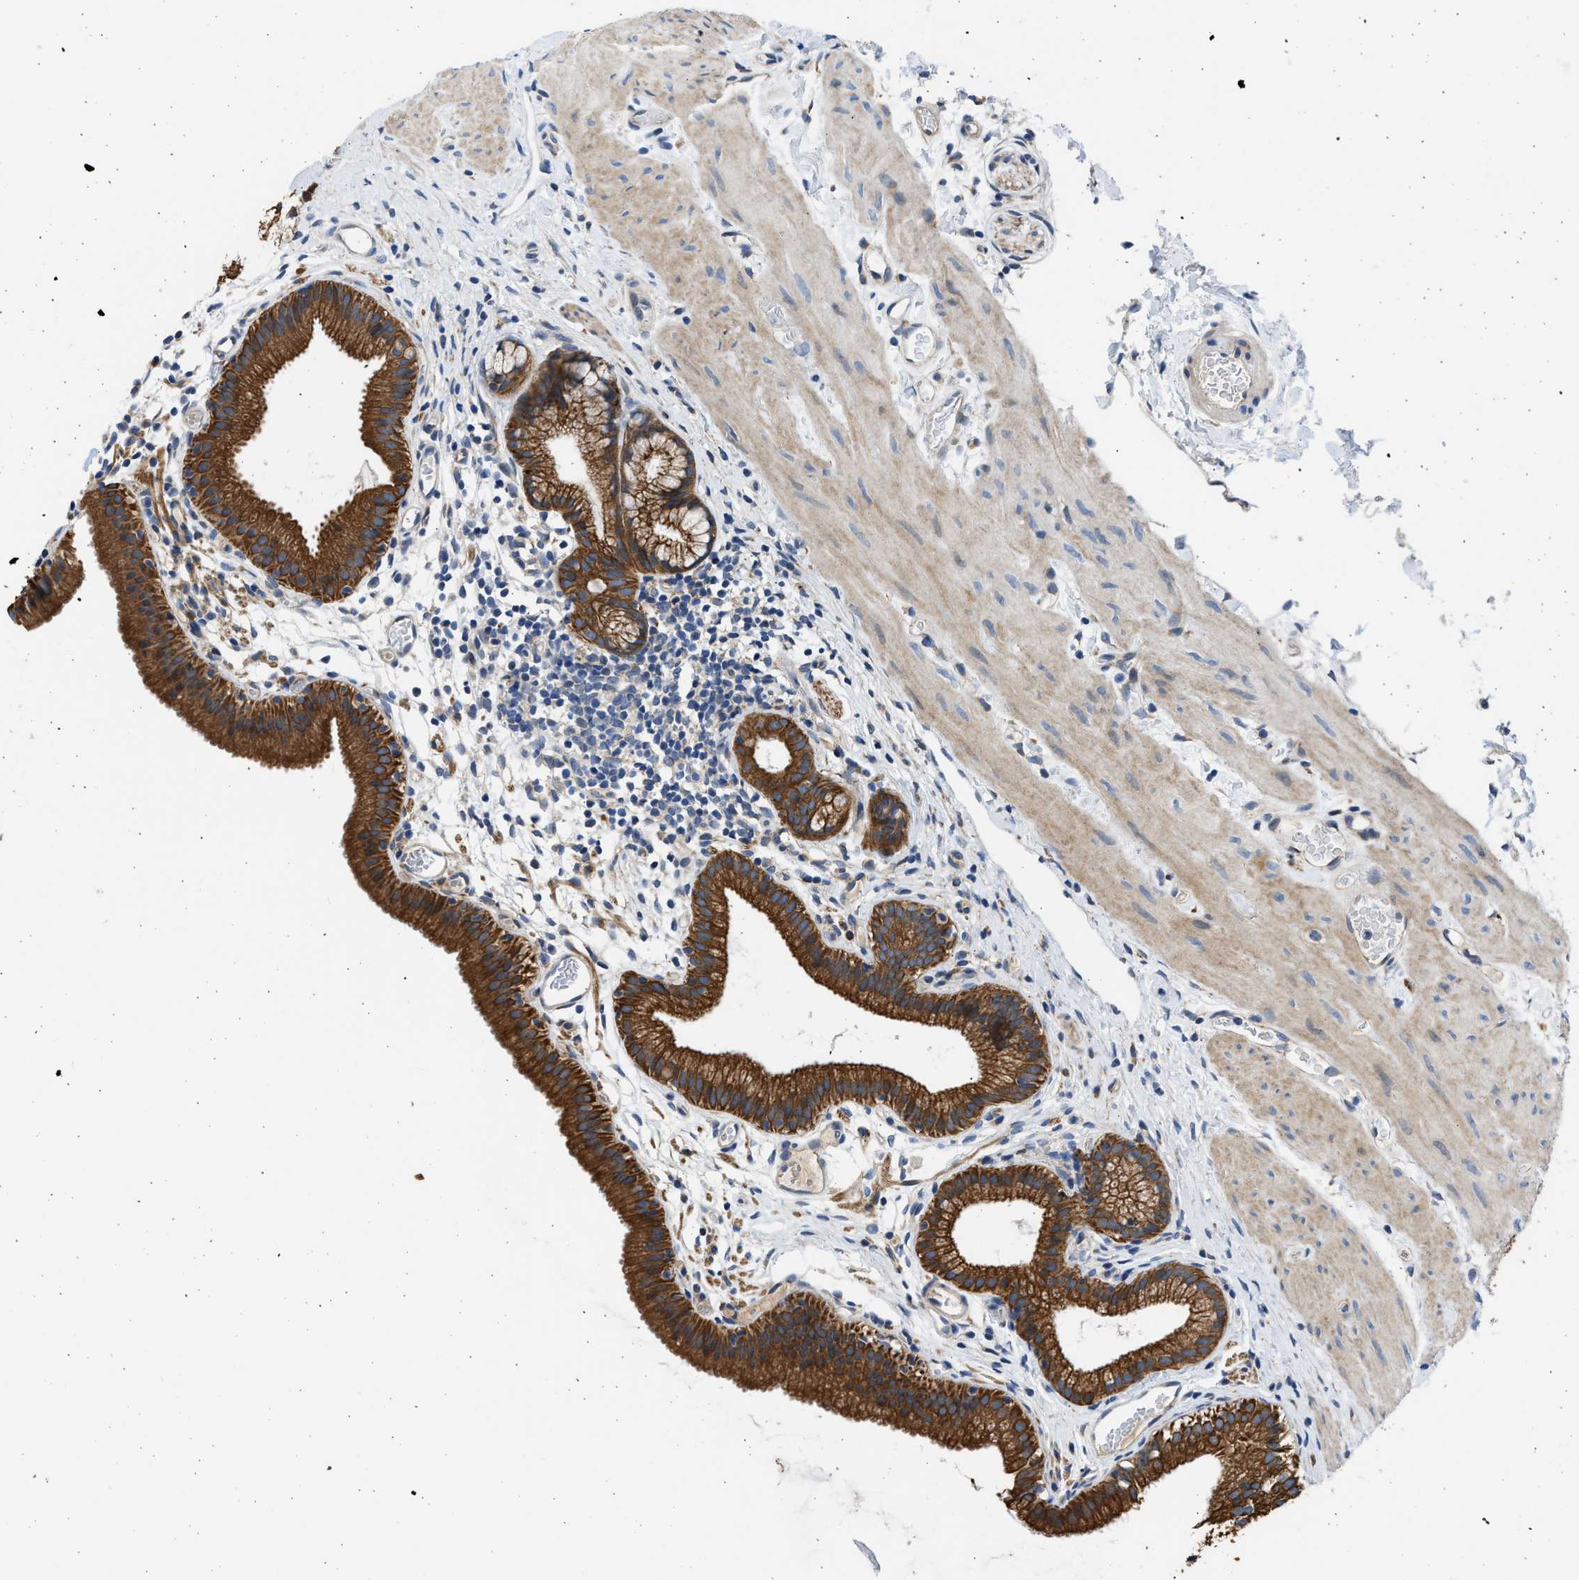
{"staining": {"intensity": "strong", "quantity": ">75%", "location": "cytoplasmic/membranous"}, "tissue": "gallbladder", "cell_type": "Glandular cells", "image_type": "normal", "snomed": [{"axis": "morphology", "description": "Normal tissue, NOS"}, {"axis": "topography", "description": "Gallbladder"}], "caption": "The photomicrograph shows immunohistochemical staining of benign gallbladder. There is strong cytoplasmic/membranous staining is identified in about >75% of glandular cells. The staining was performed using DAB, with brown indicating positive protein expression. Nuclei are stained blue with hematoxylin.", "gene": "PLD2", "patient": {"sex": "female", "age": 26}}